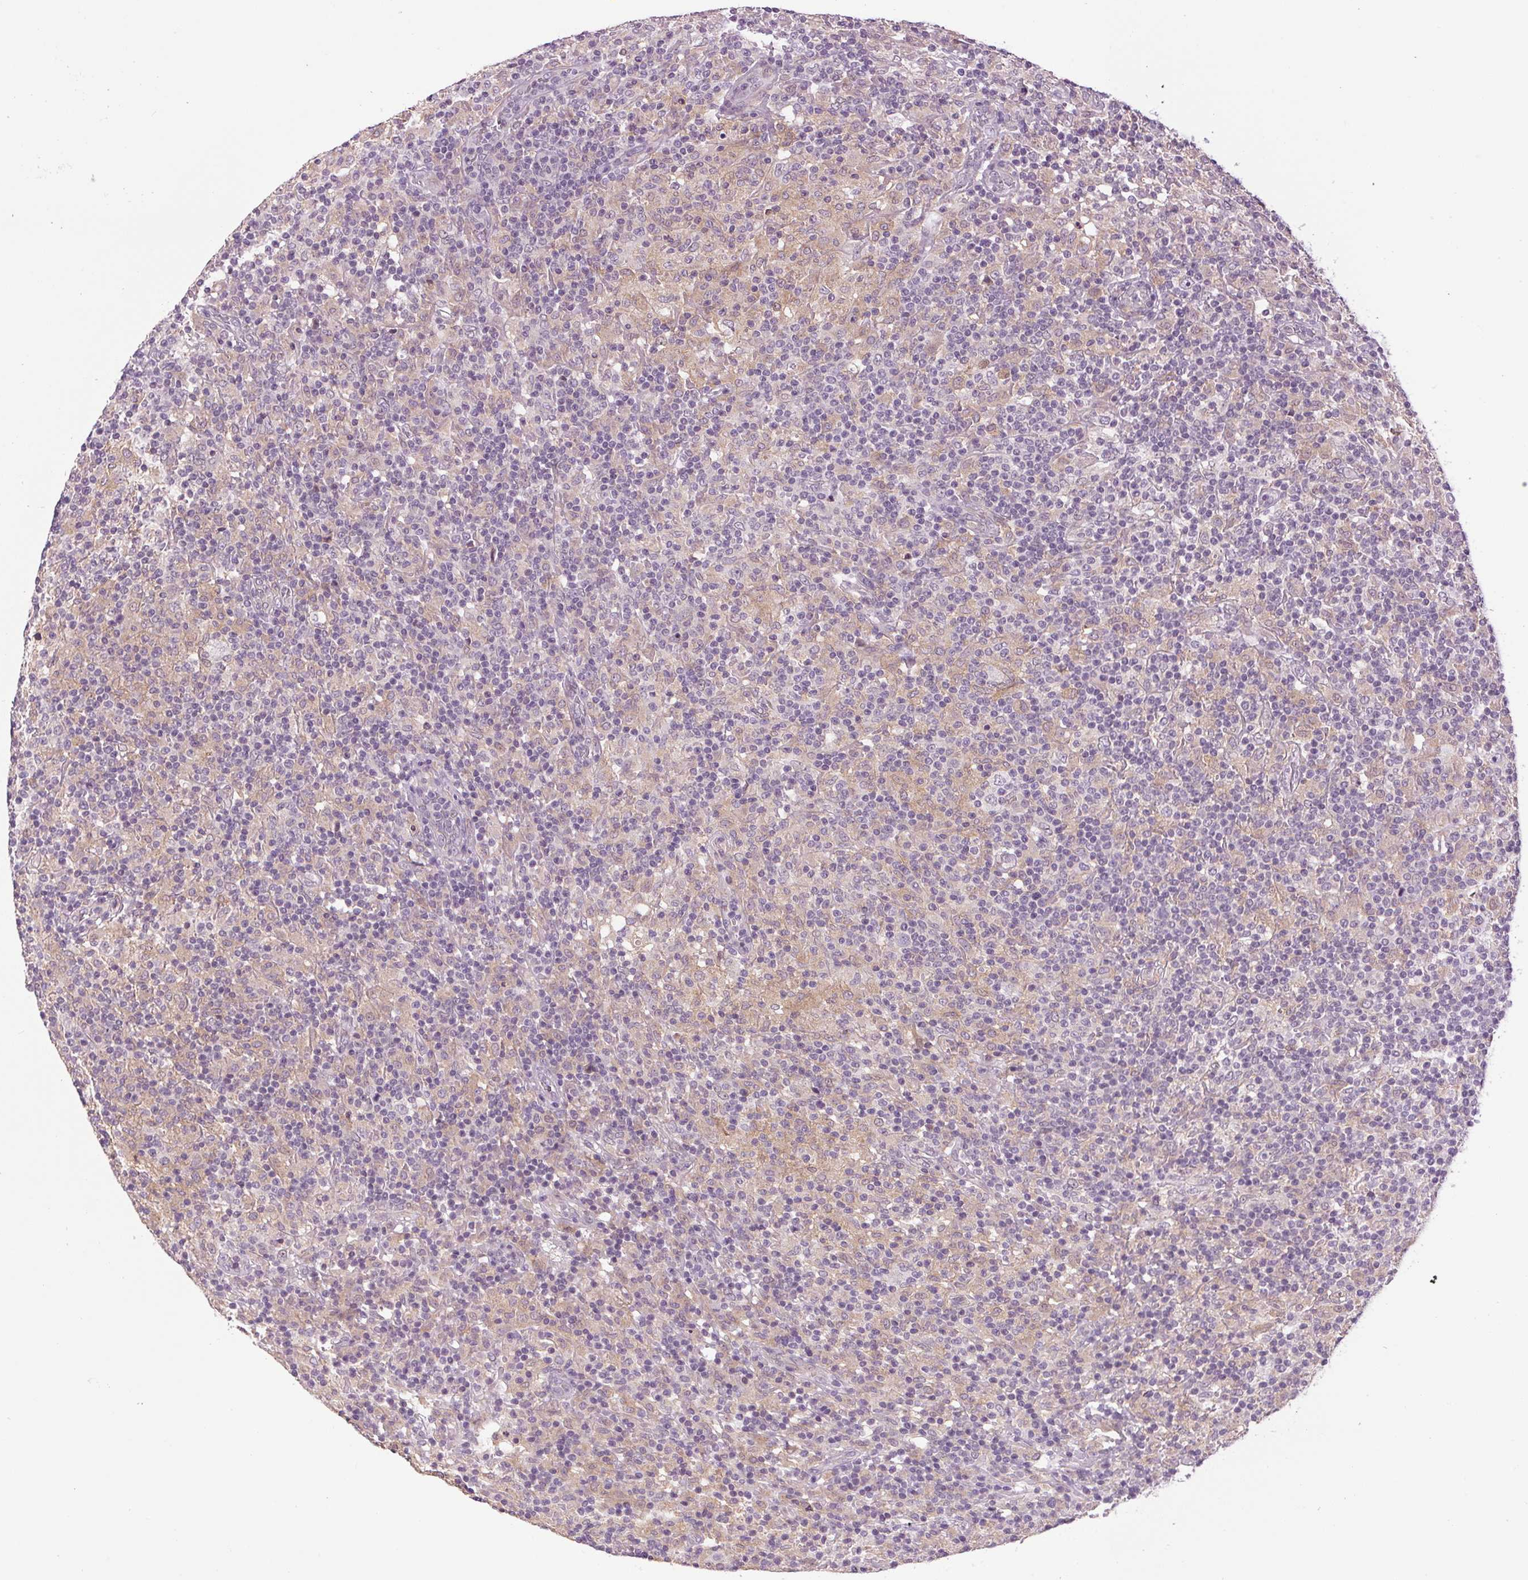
{"staining": {"intensity": "negative", "quantity": "none", "location": "none"}, "tissue": "lymphoma", "cell_type": "Tumor cells", "image_type": "cancer", "snomed": [{"axis": "morphology", "description": "Hodgkin's disease, NOS"}, {"axis": "topography", "description": "Lymph node"}], "caption": "This is an IHC histopathology image of lymphoma. There is no positivity in tumor cells.", "gene": "SMIM13", "patient": {"sex": "male", "age": 70}}